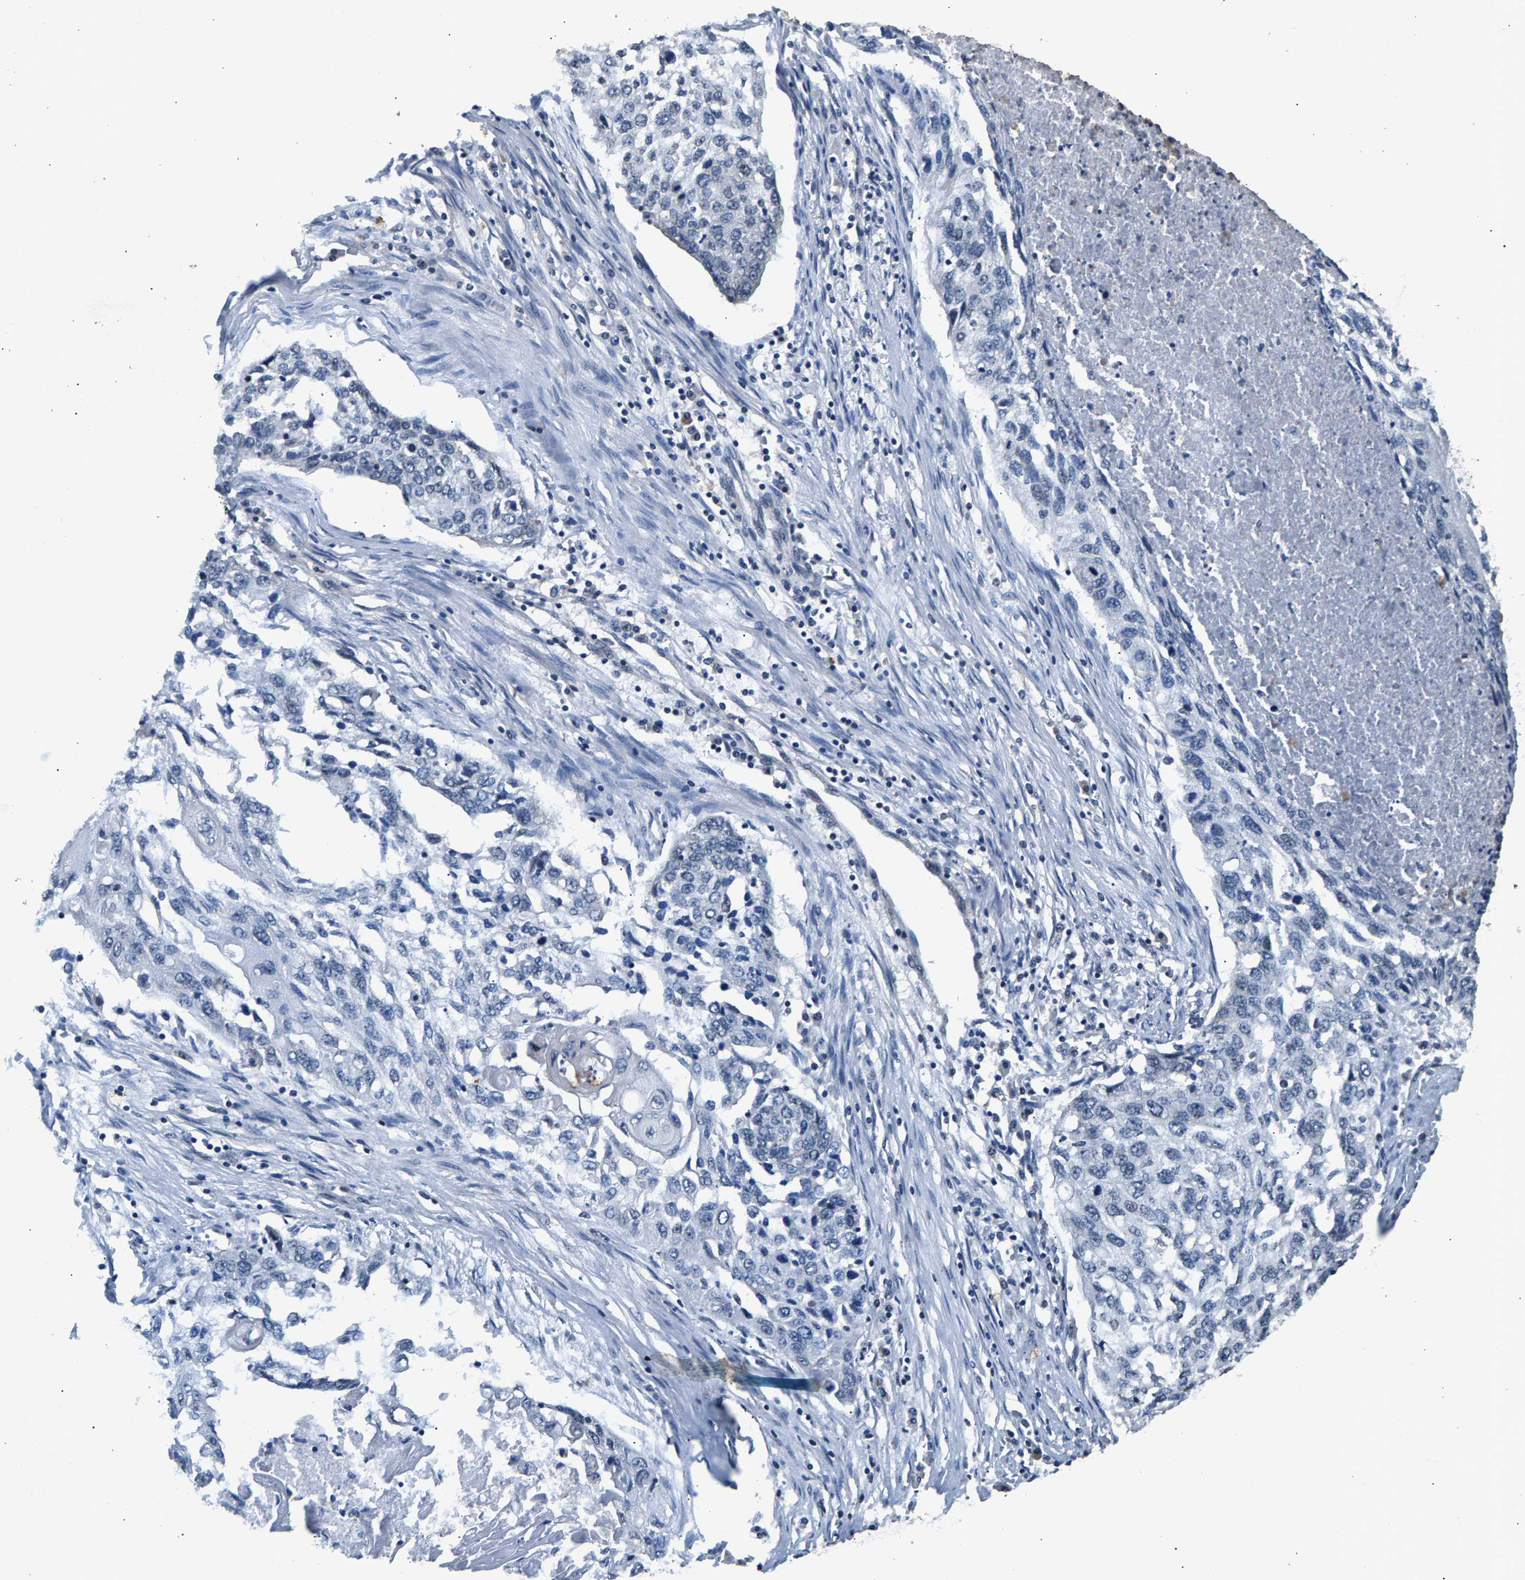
{"staining": {"intensity": "negative", "quantity": "none", "location": "none"}, "tissue": "lung cancer", "cell_type": "Tumor cells", "image_type": "cancer", "snomed": [{"axis": "morphology", "description": "Squamous cell carcinoma, NOS"}, {"axis": "topography", "description": "Lung"}], "caption": "A high-resolution photomicrograph shows immunohistochemistry (IHC) staining of lung cancer, which exhibits no significant expression in tumor cells. The staining is performed using DAB (3,3'-diaminobenzidine) brown chromogen with nuclei counter-stained in using hematoxylin.", "gene": "RBM33", "patient": {"sex": "female", "age": 63}}